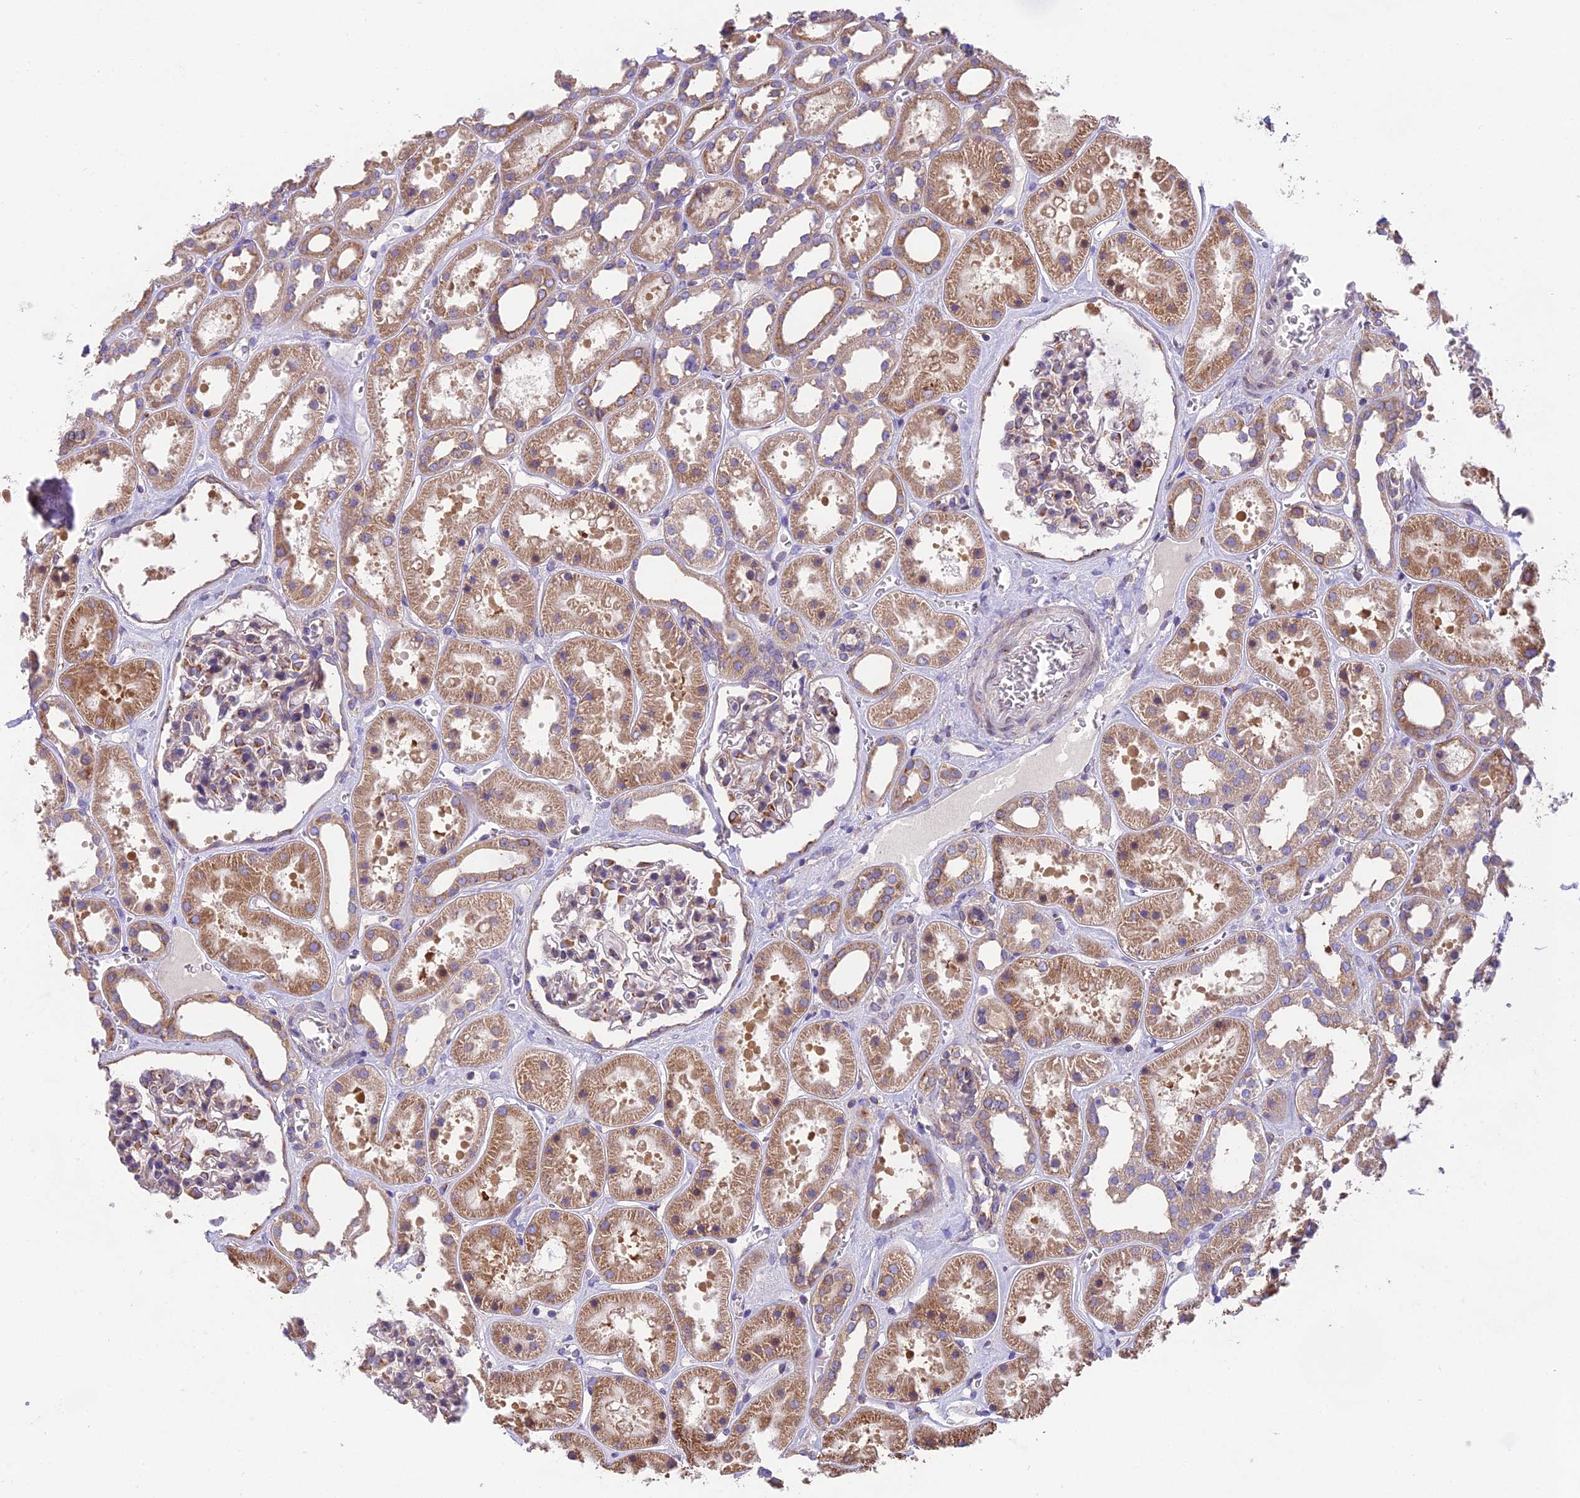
{"staining": {"intensity": "moderate", "quantity": "25%-75%", "location": "cytoplasmic/membranous"}, "tissue": "kidney", "cell_type": "Cells in glomeruli", "image_type": "normal", "snomed": [{"axis": "morphology", "description": "Normal tissue, NOS"}, {"axis": "topography", "description": "Kidney"}], "caption": "Cells in glomeruli demonstrate medium levels of moderate cytoplasmic/membranous expression in approximately 25%-75% of cells in normal kidney.", "gene": "BLOC1S4", "patient": {"sex": "female", "age": 41}}